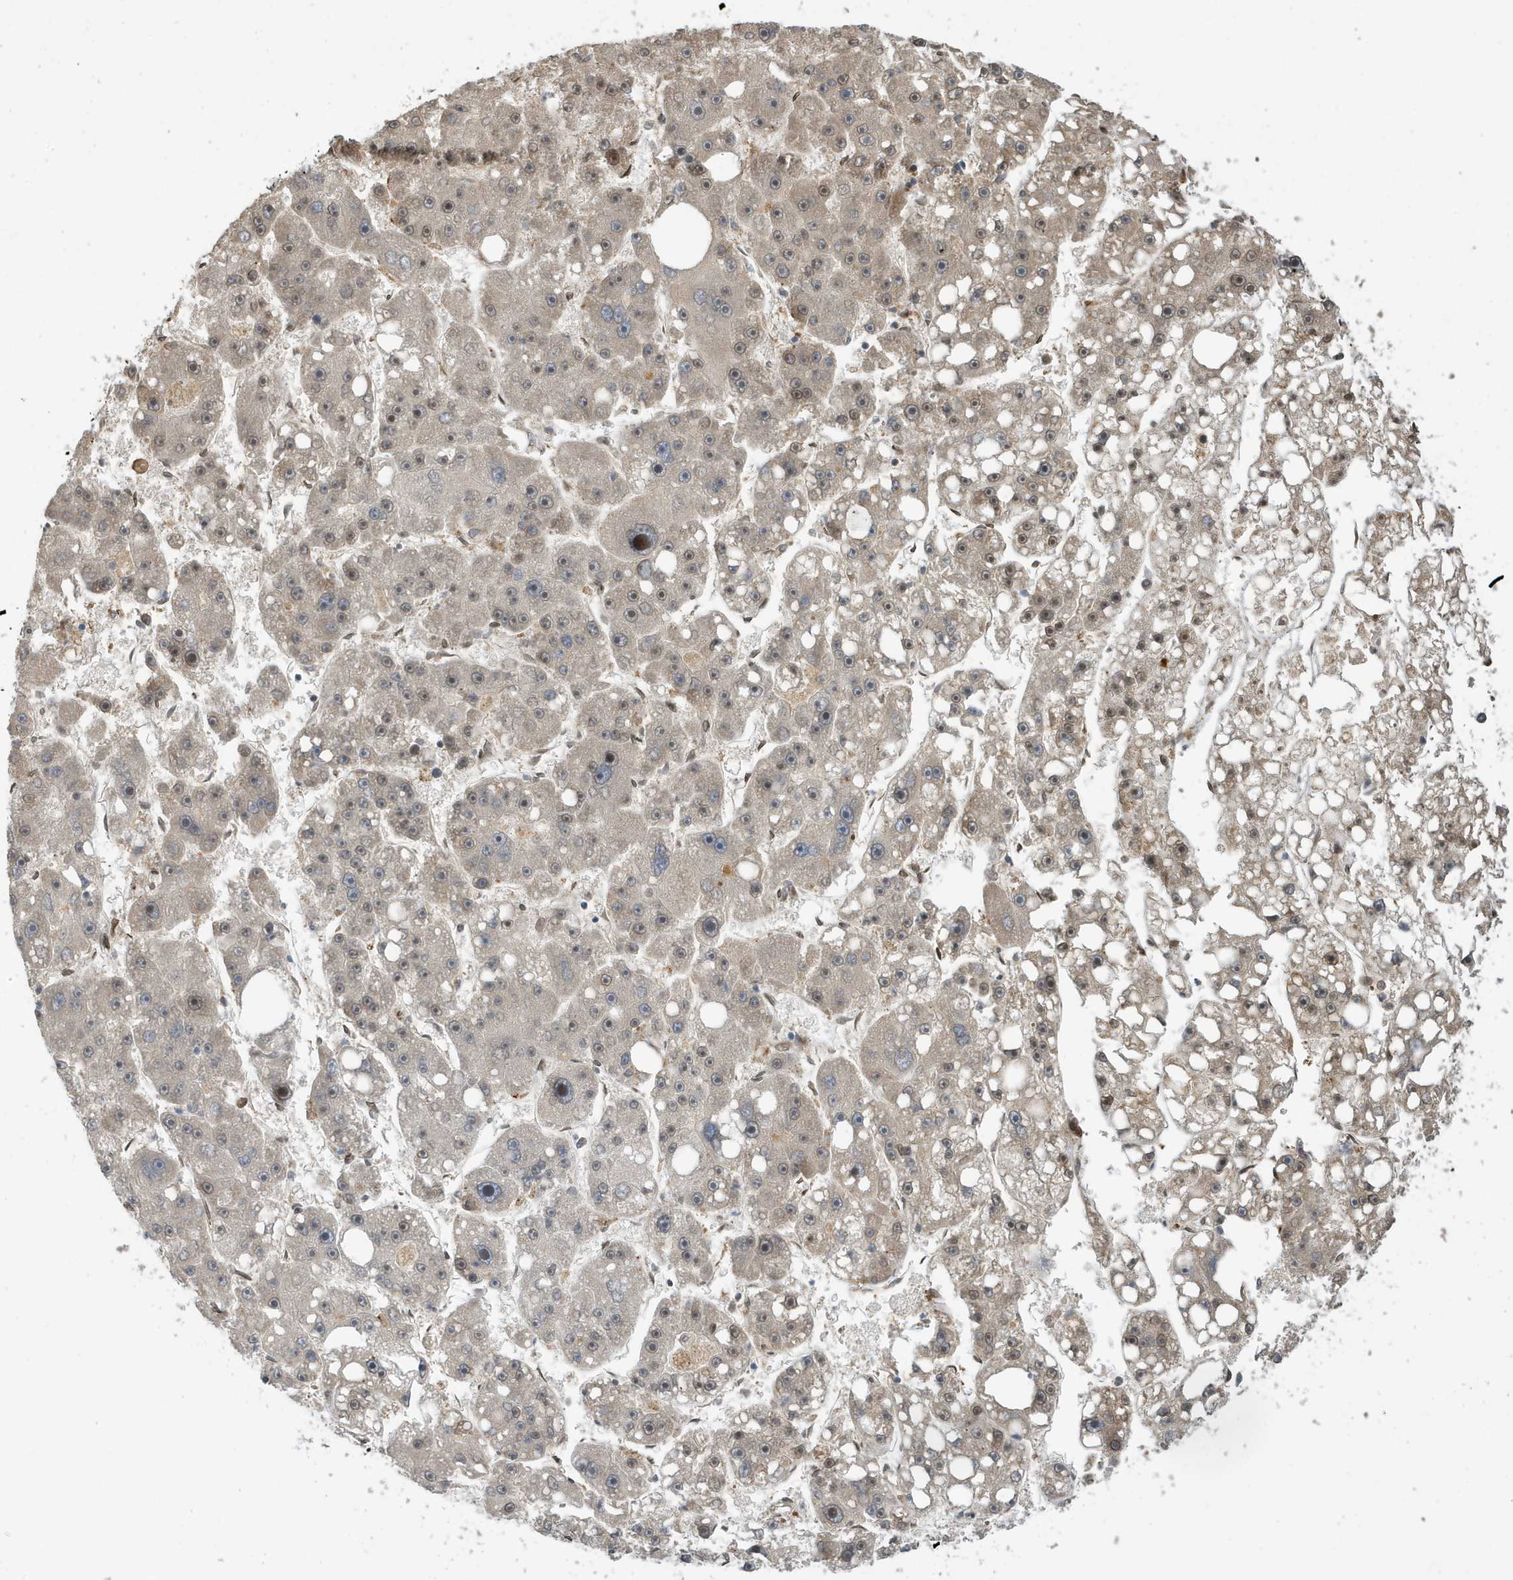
{"staining": {"intensity": "weak", "quantity": "<25%", "location": "cytoplasmic/membranous,nuclear"}, "tissue": "liver cancer", "cell_type": "Tumor cells", "image_type": "cancer", "snomed": [{"axis": "morphology", "description": "Carcinoma, Hepatocellular, NOS"}, {"axis": "topography", "description": "Liver"}], "caption": "Protein analysis of liver cancer (hepatocellular carcinoma) shows no significant staining in tumor cells.", "gene": "DUSP18", "patient": {"sex": "female", "age": 61}}